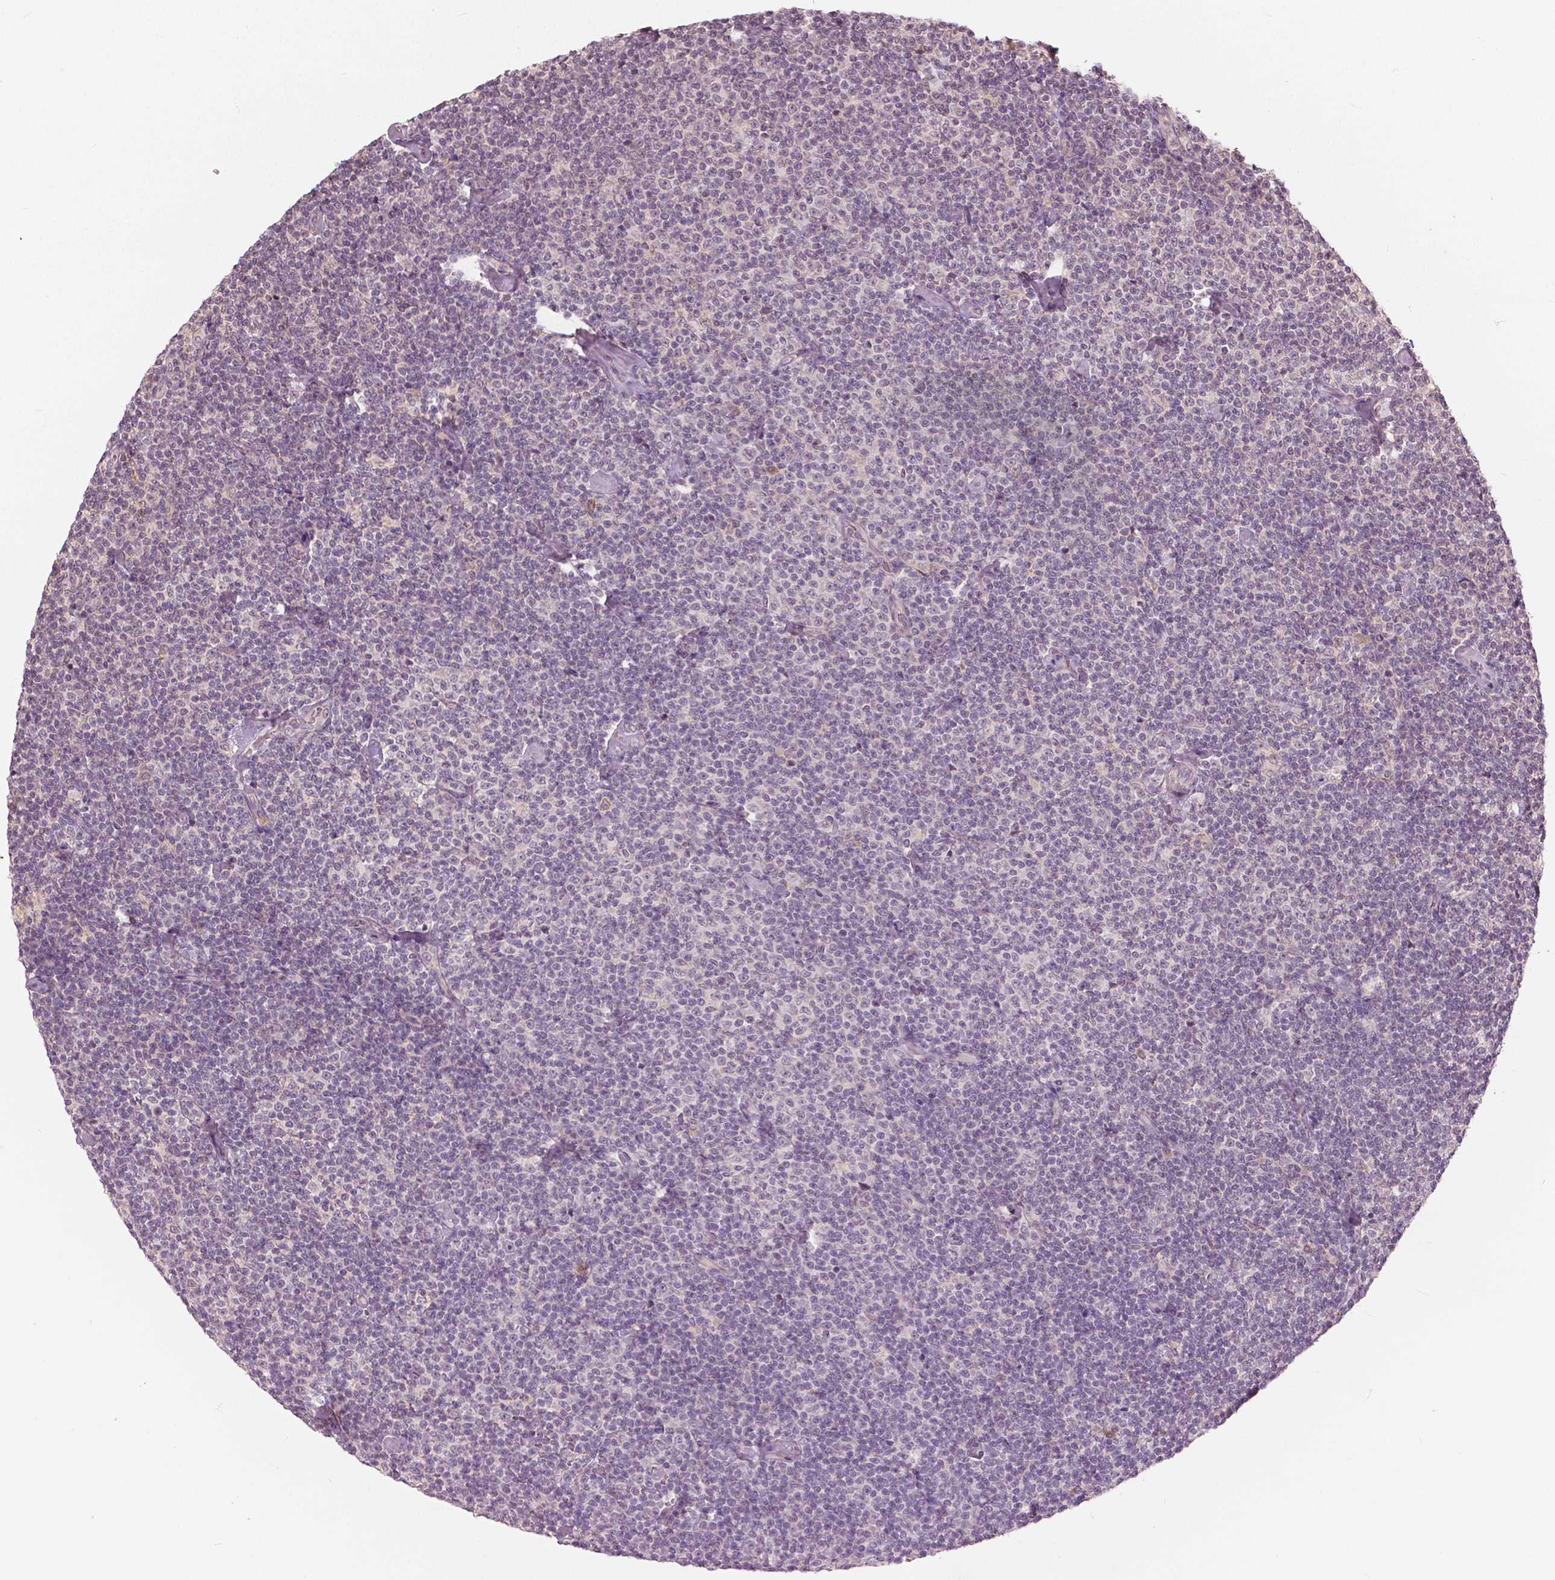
{"staining": {"intensity": "negative", "quantity": "none", "location": "none"}, "tissue": "lymphoma", "cell_type": "Tumor cells", "image_type": "cancer", "snomed": [{"axis": "morphology", "description": "Malignant lymphoma, non-Hodgkin's type, Low grade"}, {"axis": "topography", "description": "Lymph node"}], "caption": "The histopathology image demonstrates no significant staining in tumor cells of lymphoma.", "gene": "ANGPTL4", "patient": {"sex": "male", "age": 81}}